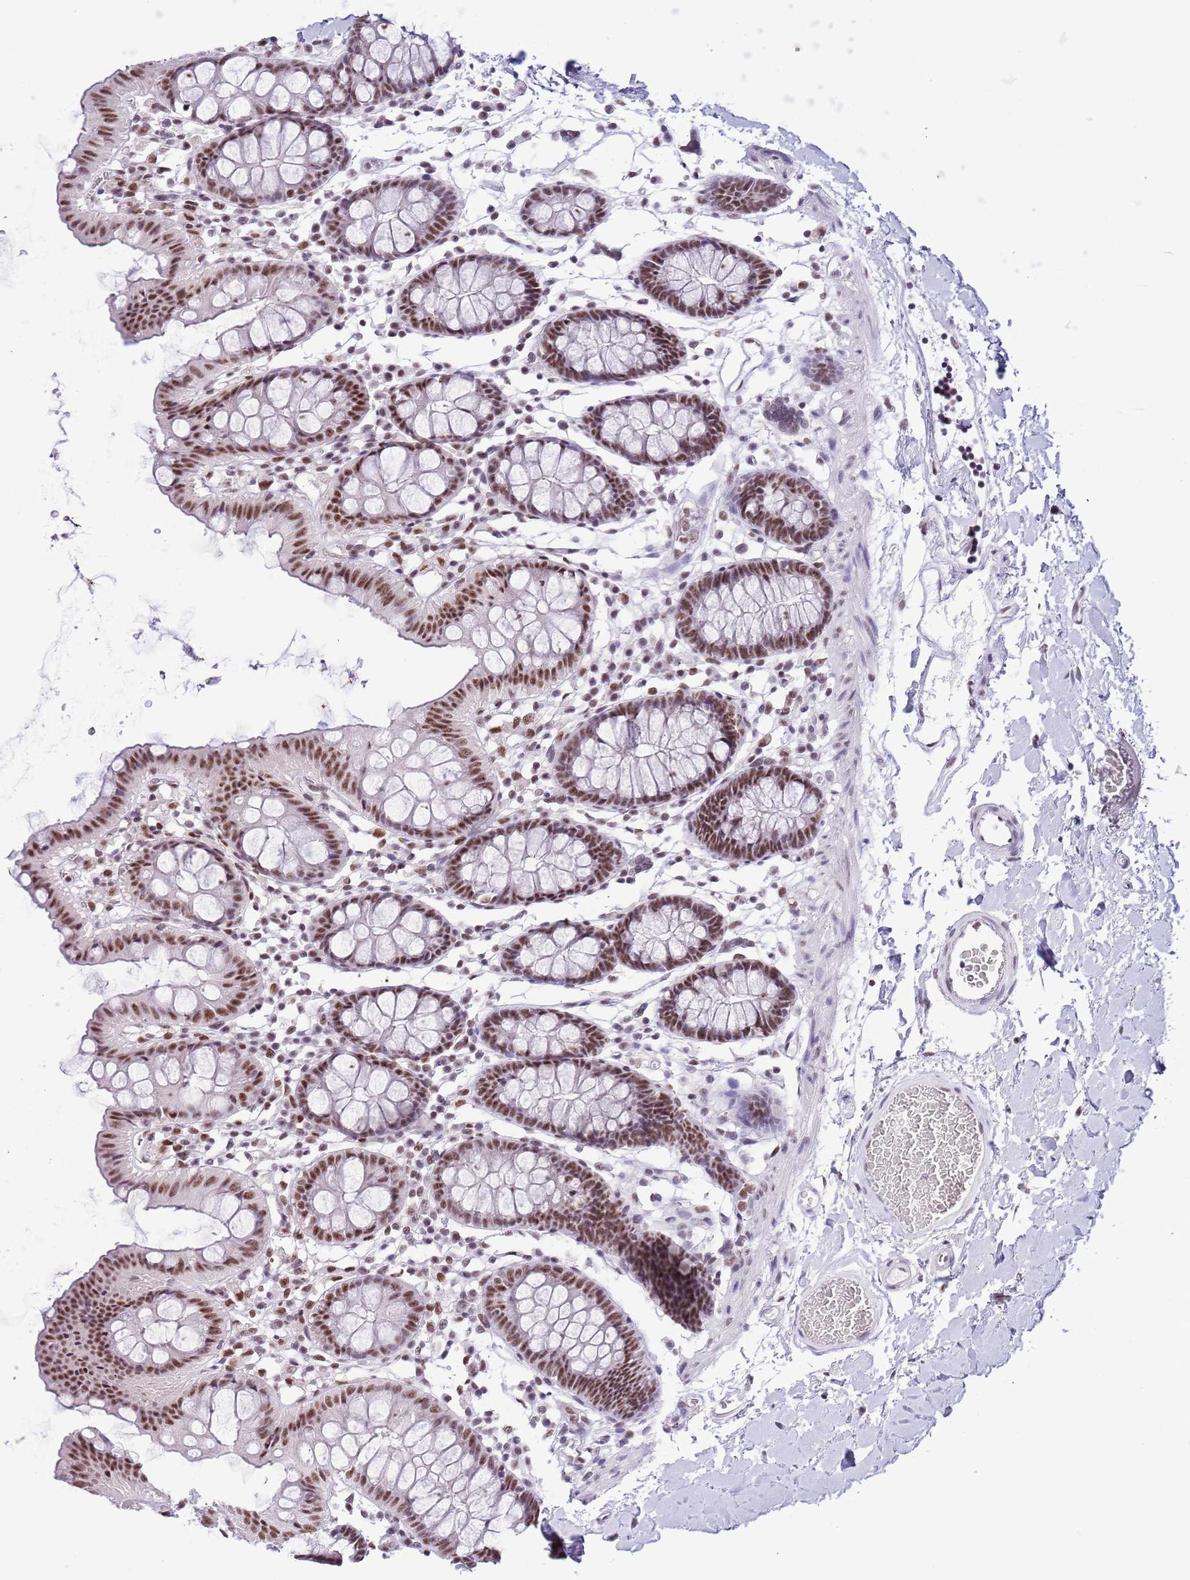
{"staining": {"intensity": "weak", "quantity": ">75%", "location": "nuclear"}, "tissue": "colon", "cell_type": "Endothelial cells", "image_type": "normal", "snomed": [{"axis": "morphology", "description": "Normal tissue, NOS"}, {"axis": "topography", "description": "Colon"}], "caption": "An immunohistochemistry histopathology image of benign tissue is shown. Protein staining in brown labels weak nuclear positivity in colon within endothelial cells.", "gene": "SF3A2", "patient": {"sex": "male", "age": 75}}